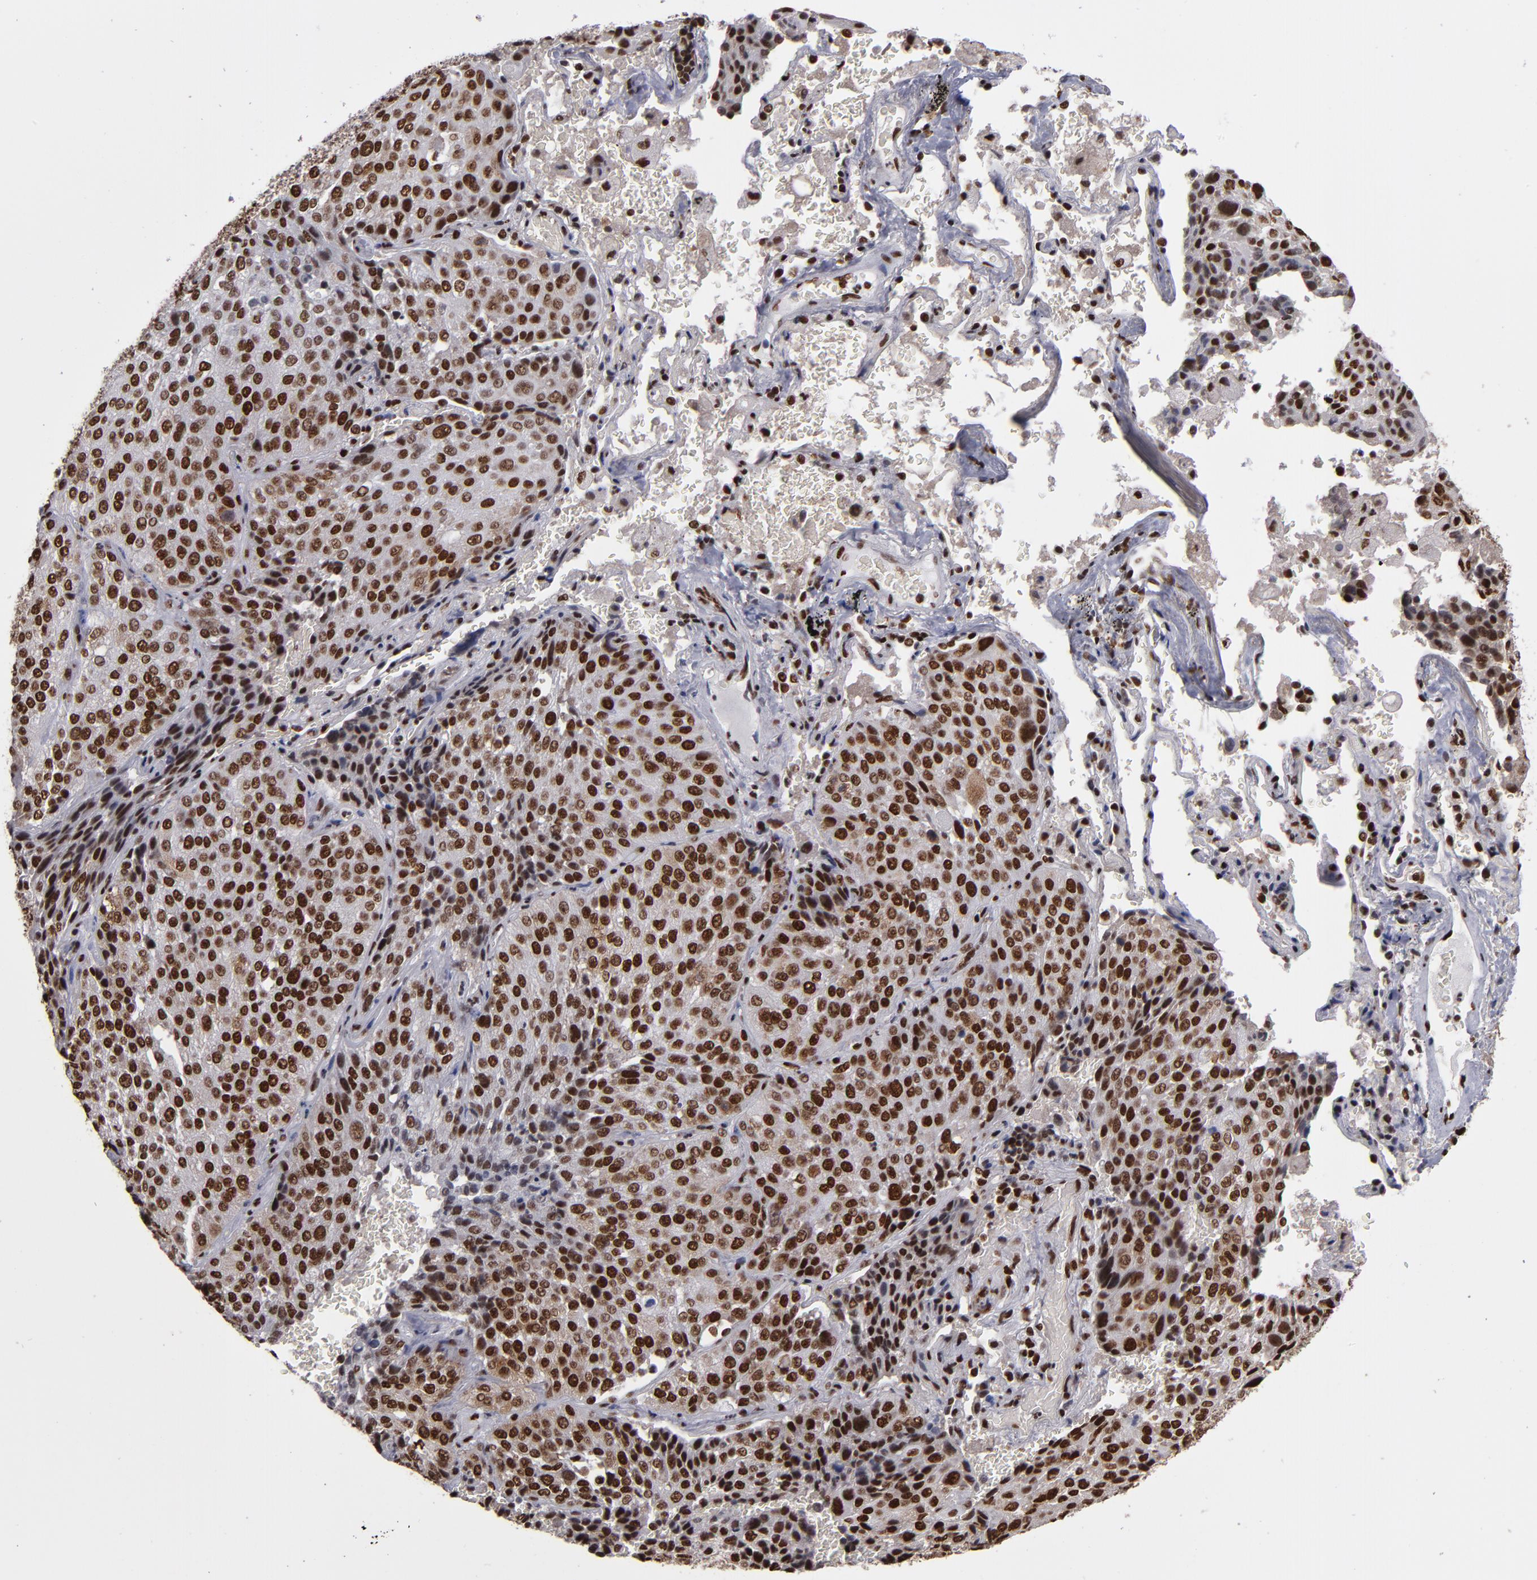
{"staining": {"intensity": "strong", "quantity": ">75%", "location": "nuclear"}, "tissue": "lung cancer", "cell_type": "Tumor cells", "image_type": "cancer", "snomed": [{"axis": "morphology", "description": "Squamous cell carcinoma, NOS"}, {"axis": "topography", "description": "Lung"}], "caption": "Tumor cells exhibit high levels of strong nuclear expression in approximately >75% of cells in lung cancer.", "gene": "MRE11", "patient": {"sex": "male", "age": 54}}